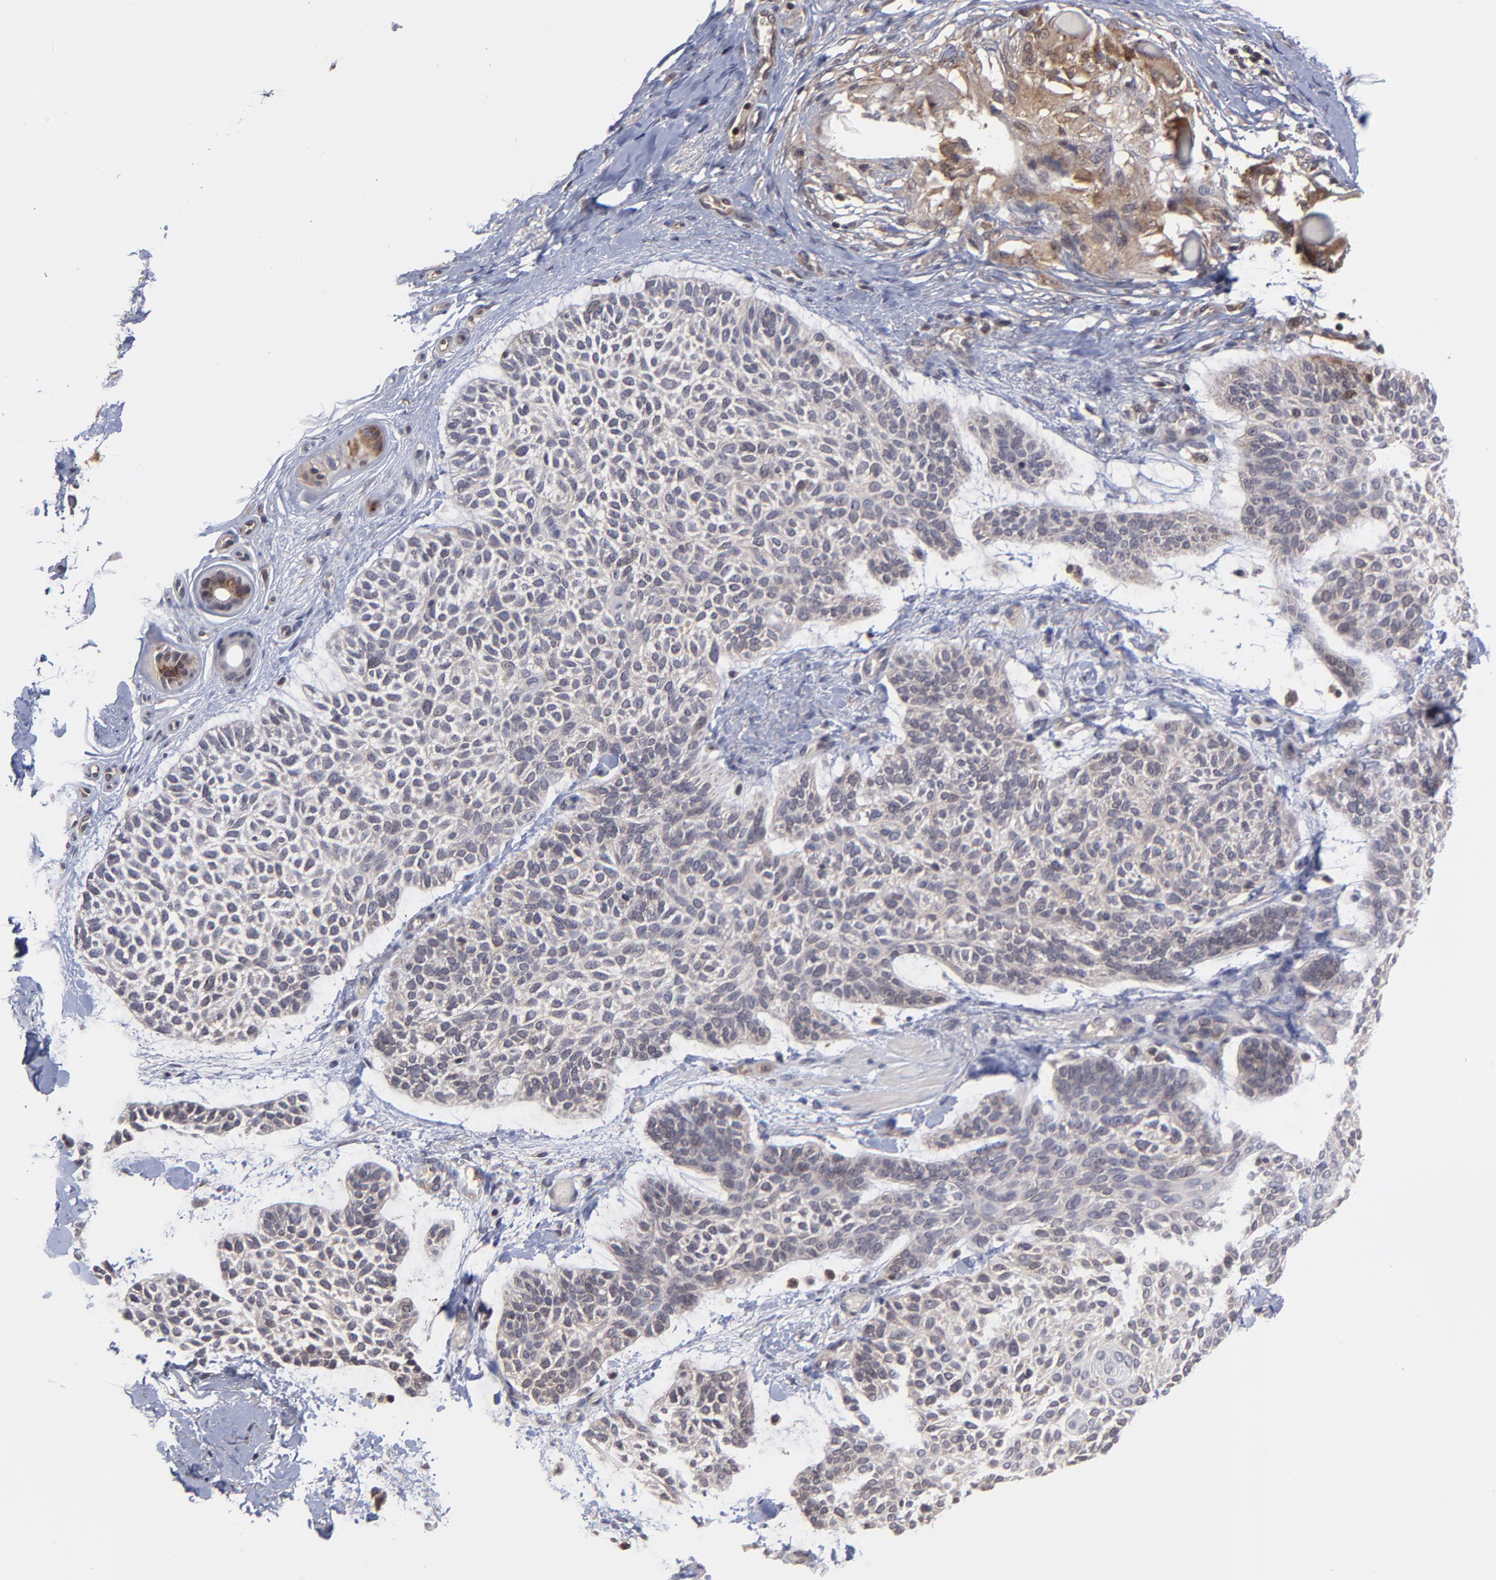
{"staining": {"intensity": "weak", "quantity": "<25%", "location": "cytoplasmic/membranous"}, "tissue": "skin cancer", "cell_type": "Tumor cells", "image_type": "cancer", "snomed": [{"axis": "morphology", "description": "Normal tissue, NOS"}, {"axis": "morphology", "description": "Basal cell carcinoma"}, {"axis": "topography", "description": "Skin"}], "caption": "This is an immunohistochemistry micrograph of skin basal cell carcinoma. There is no staining in tumor cells.", "gene": "UBE2L6", "patient": {"sex": "female", "age": 70}}